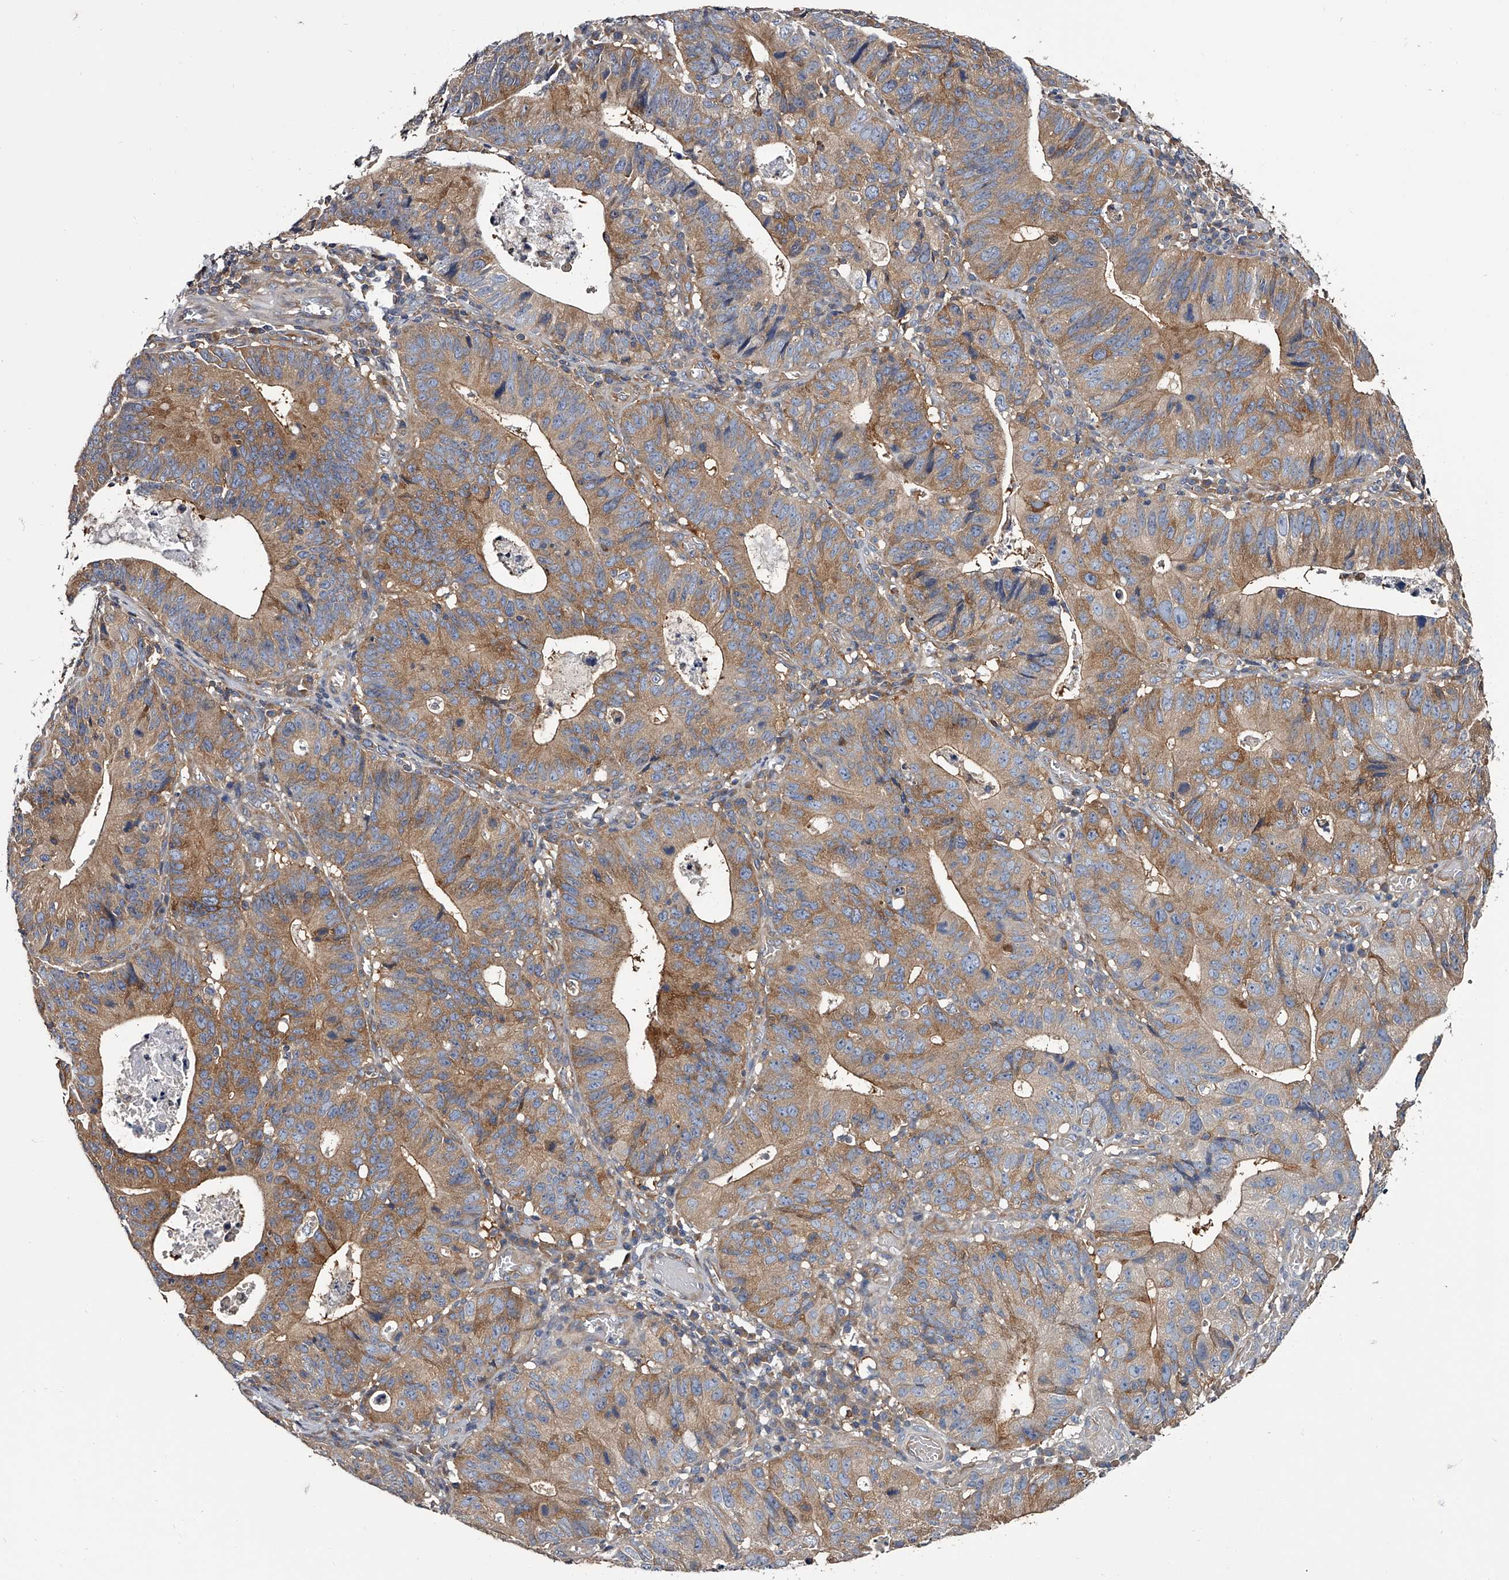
{"staining": {"intensity": "moderate", "quantity": ">75%", "location": "cytoplasmic/membranous"}, "tissue": "stomach cancer", "cell_type": "Tumor cells", "image_type": "cancer", "snomed": [{"axis": "morphology", "description": "Adenocarcinoma, NOS"}, {"axis": "topography", "description": "Stomach"}], "caption": "Stomach cancer was stained to show a protein in brown. There is medium levels of moderate cytoplasmic/membranous positivity in about >75% of tumor cells.", "gene": "GAPVD1", "patient": {"sex": "male", "age": 59}}